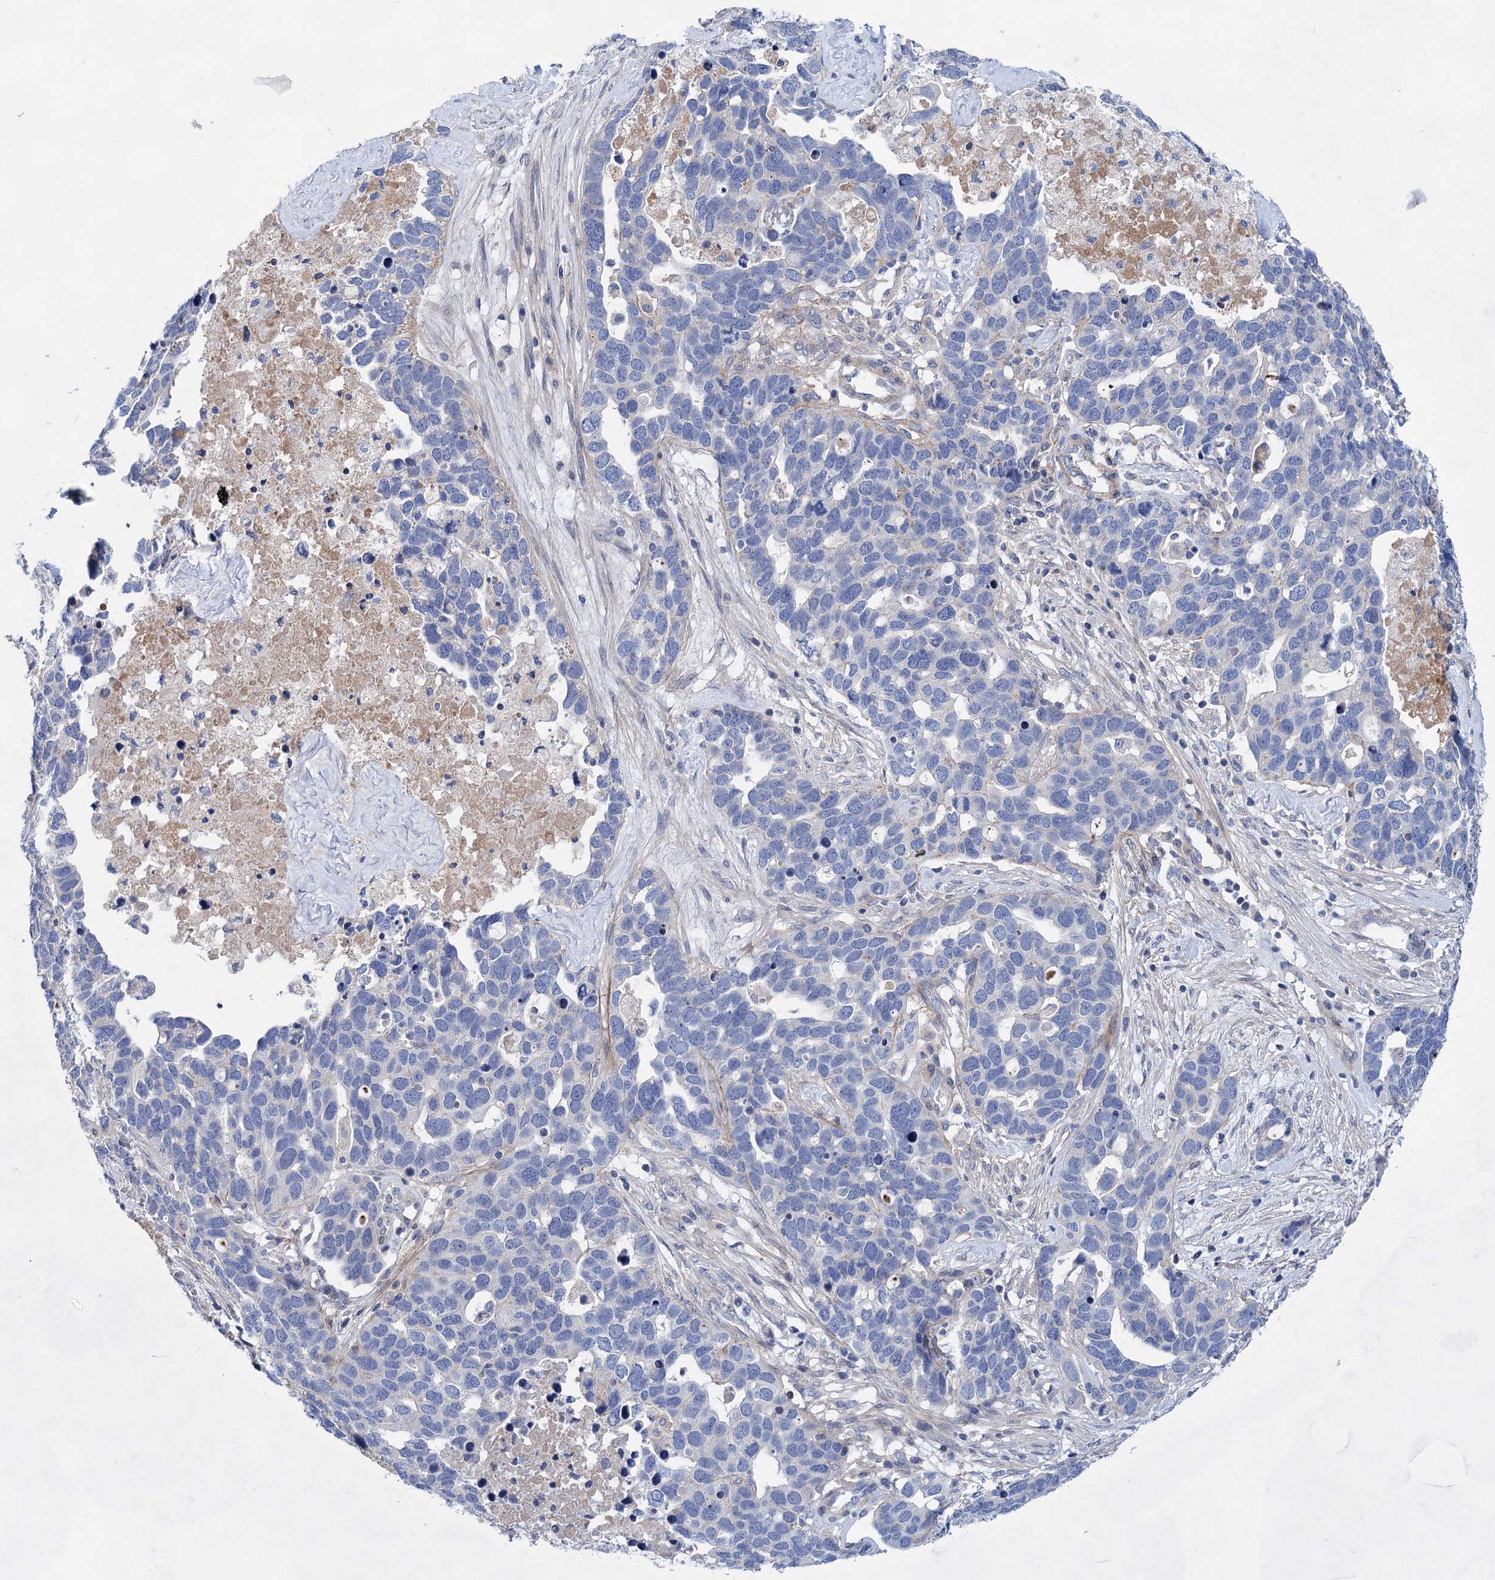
{"staining": {"intensity": "negative", "quantity": "none", "location": "none"}, "tissue": "ovarian cancer", "cell_type": "Tumor cells", "image_type": "cancer", "snomed": [{"axis": "morphology", "description": "Cystadenocarcinoma, serous, NOS"}, {"axis": "topography", "description": "Ovary"}], "caption": "Immunohistochemistry micrograph of neoplastic tissue: human serous cystadenocarcinoma (ovarian) stained with DAB displays no significant protein expression in tumor cells.", "gene": "GPR155", "patient": {"sex": "female", "age": 54}}